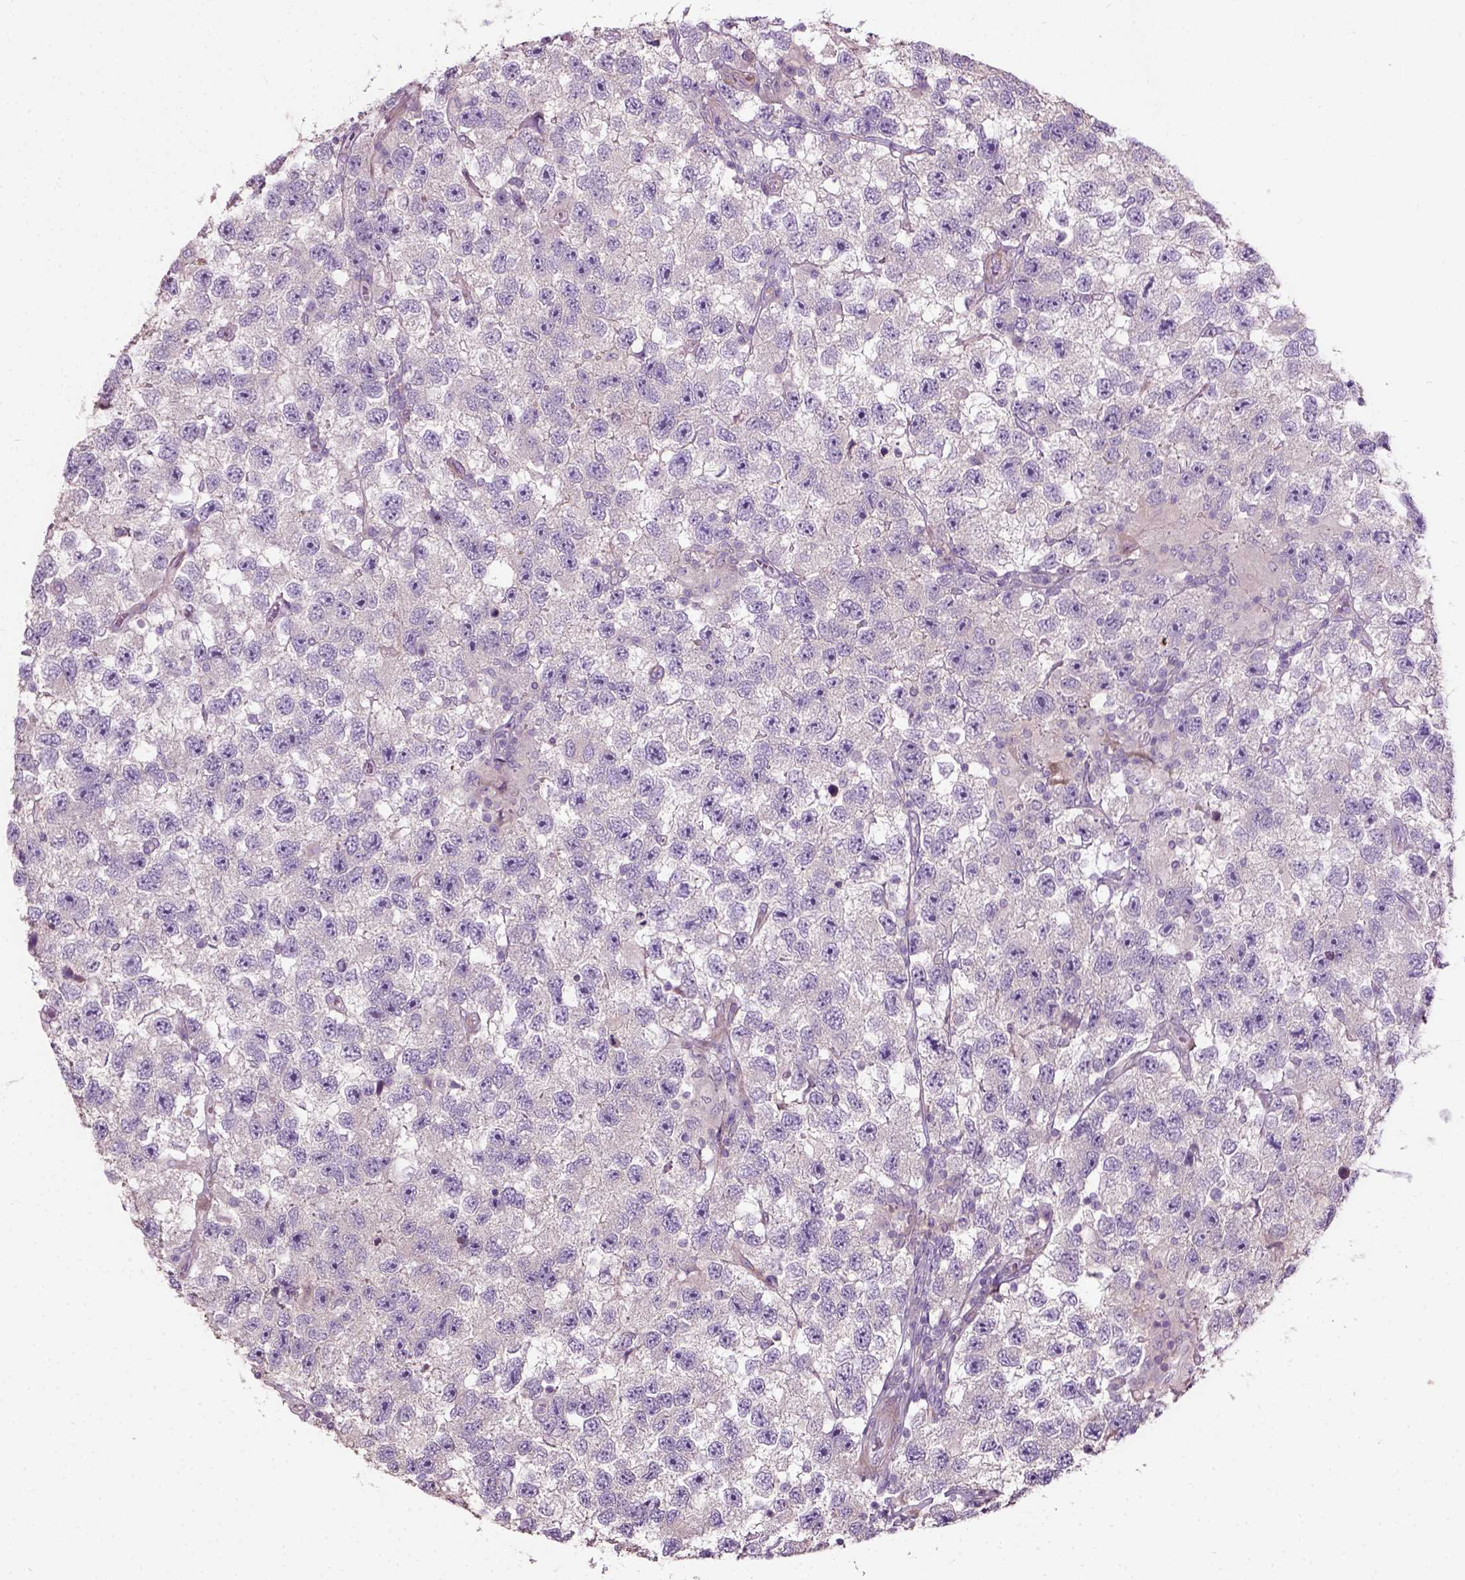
{"staining": {"intensity": "negative", "quantity": "none", "location": "none"}, "tissue": "testis cancer", "cell_type": "Tumor cells", "image_type": "cancer", "snomed": [{"axis": "morphology", "description": "Seminoma, NOS"}, {"axis": "topography", "description": "Testis"}], "caption": "Tumor cells show no significant protein staining in testis cancer.", "gene": "PKP3", "patient": {"sex": "male", "age": 26}}